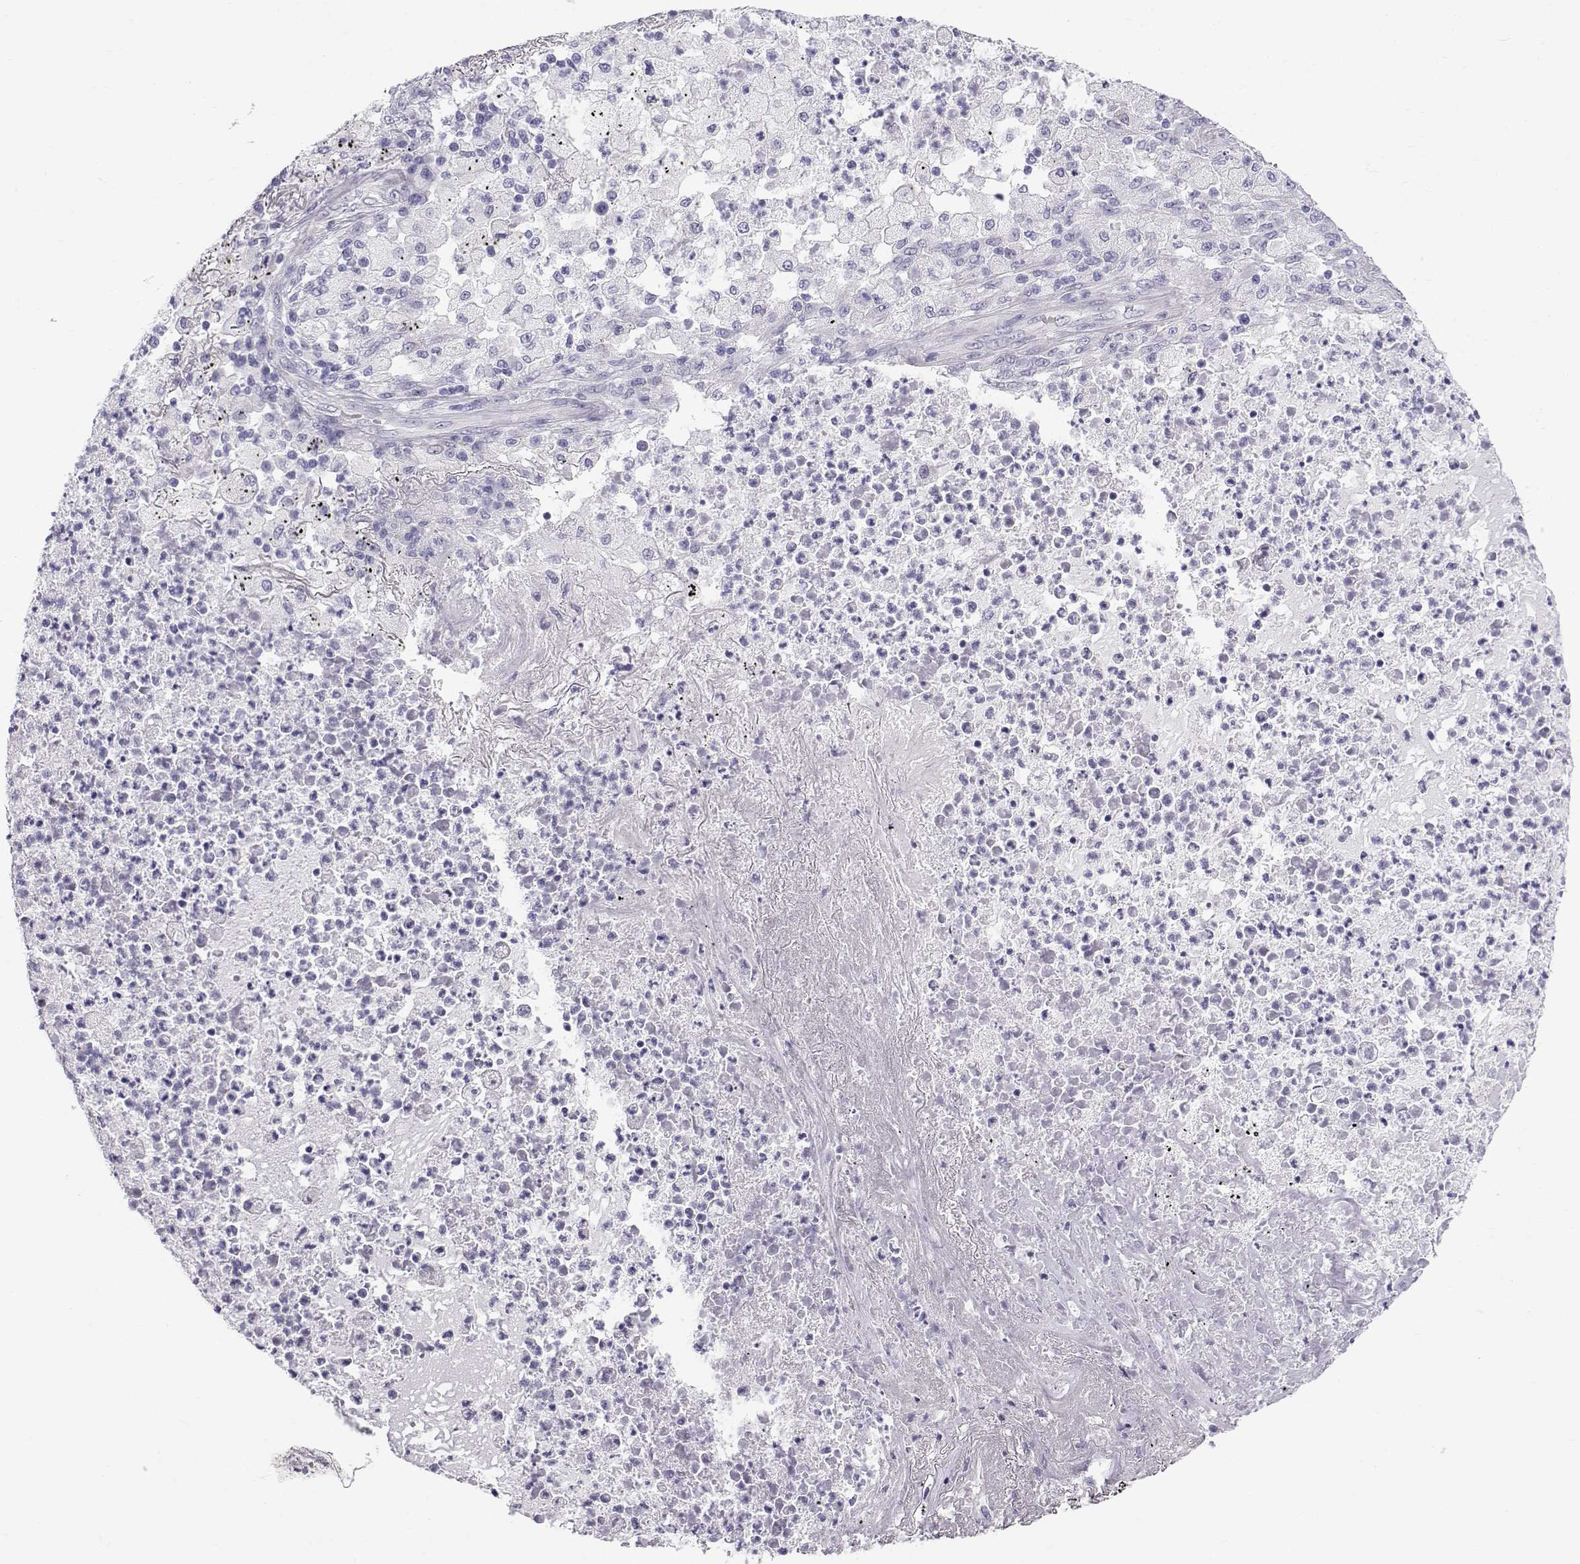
{"staining": {"intensity": "negative", "quantity": "none", "location": "none"}, "tissue": "lung cancer", "cell_type": "Tumor cells", "image_type": "cancer", "snomed": [{"axis": "morphology", "description": "Adenocarcinoma, NOS"}, {"axis": "topography", "description": "Lung"}], "caption": "The immunohistochemistry histopathology image has no significant expression in tumor cells of lung cancer tissue.", "gene": "RNASE12", "patient": {"sex": "female", "age": 73}}